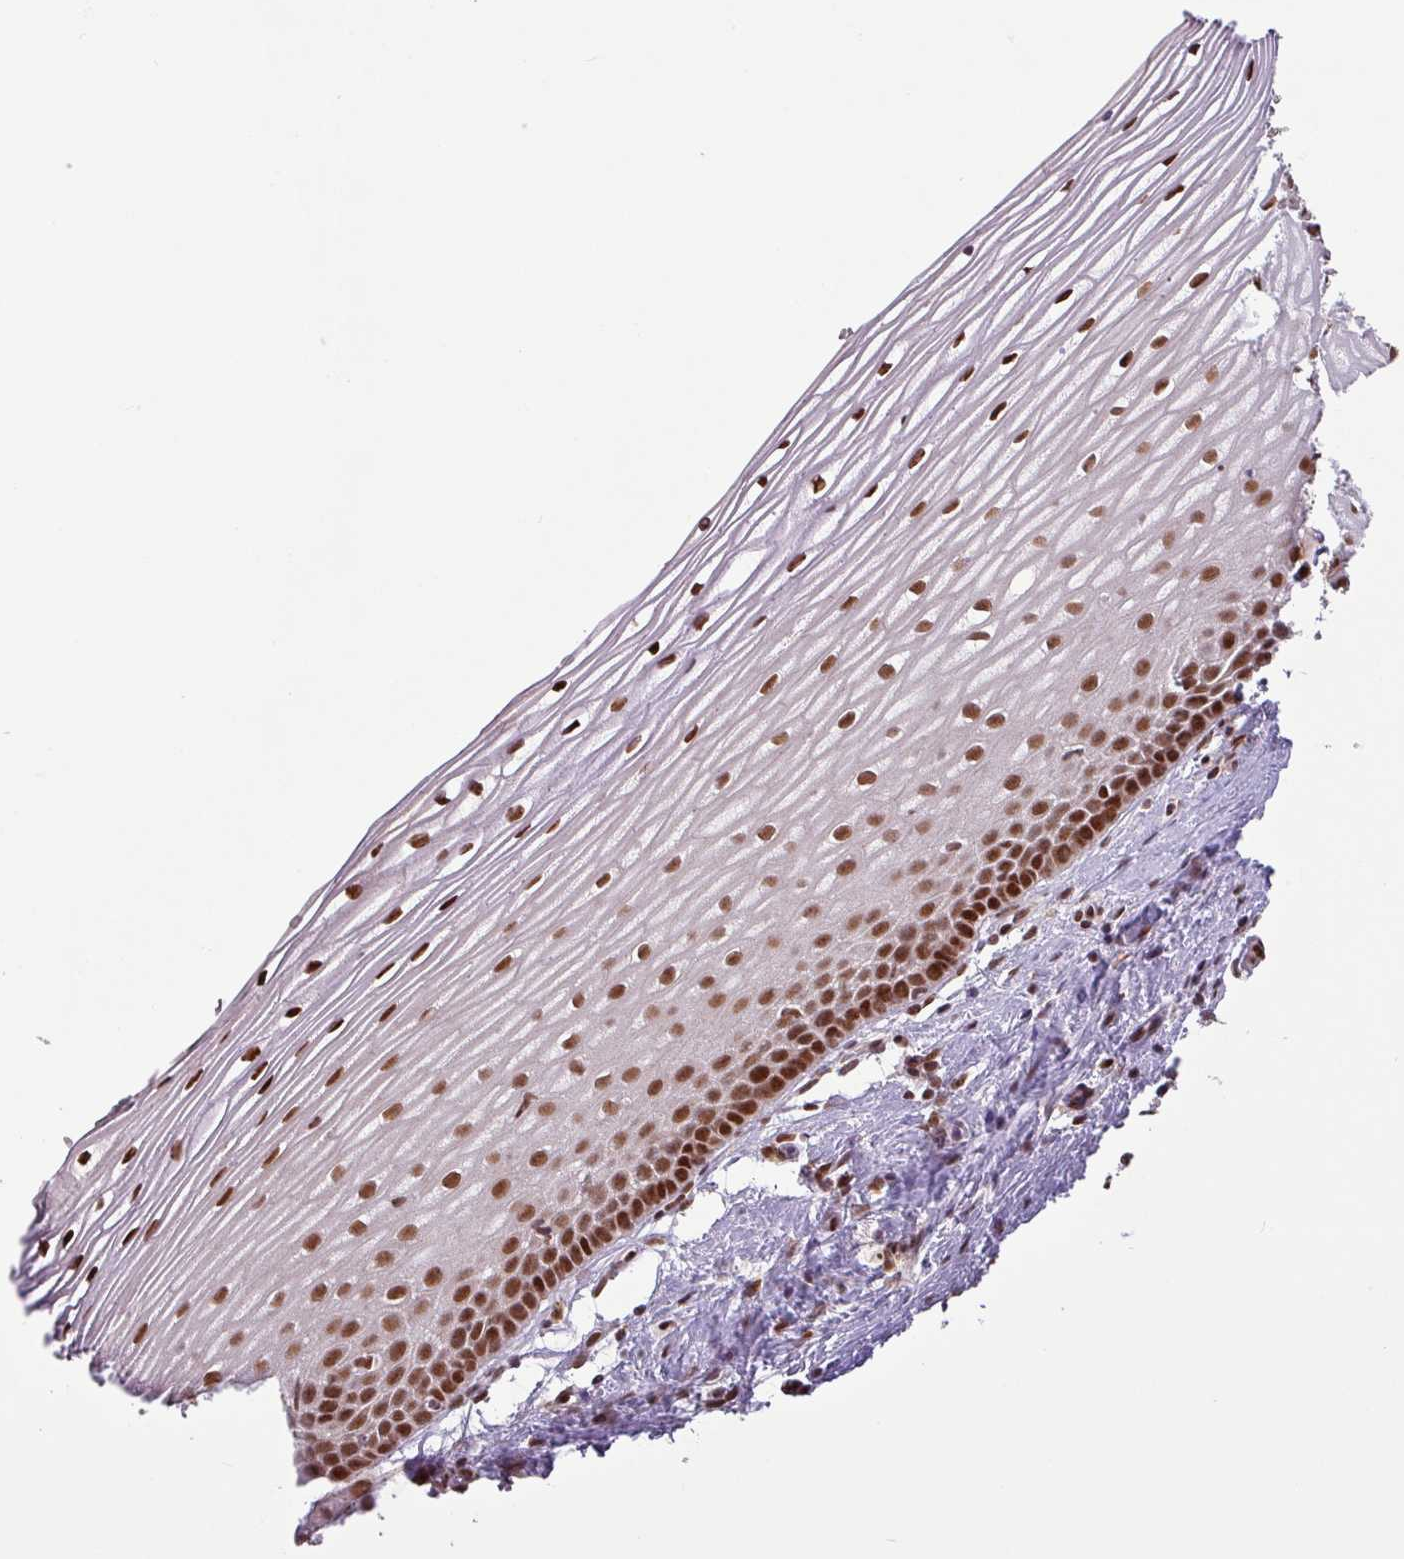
{"staining": {"intensity": "strong", "quantity": ">75%", "location": "nuclear"}, "tissue": "cervix", "cell_type": "Squamous epithelial cells", "image_type": "normal", "snomed": [{"axis": "morphology", "description": "Normal tissue, NOS"}, {"axis": "topography", "description": "Cervix"}], "caption": "Brown immunohistochemical staining in unremarkable cervix shows strong nuclear staining in about >75% of squamous epithelial cells.", "gene": "SRSF2", "patient": {"sex": "female", "age": 47}}